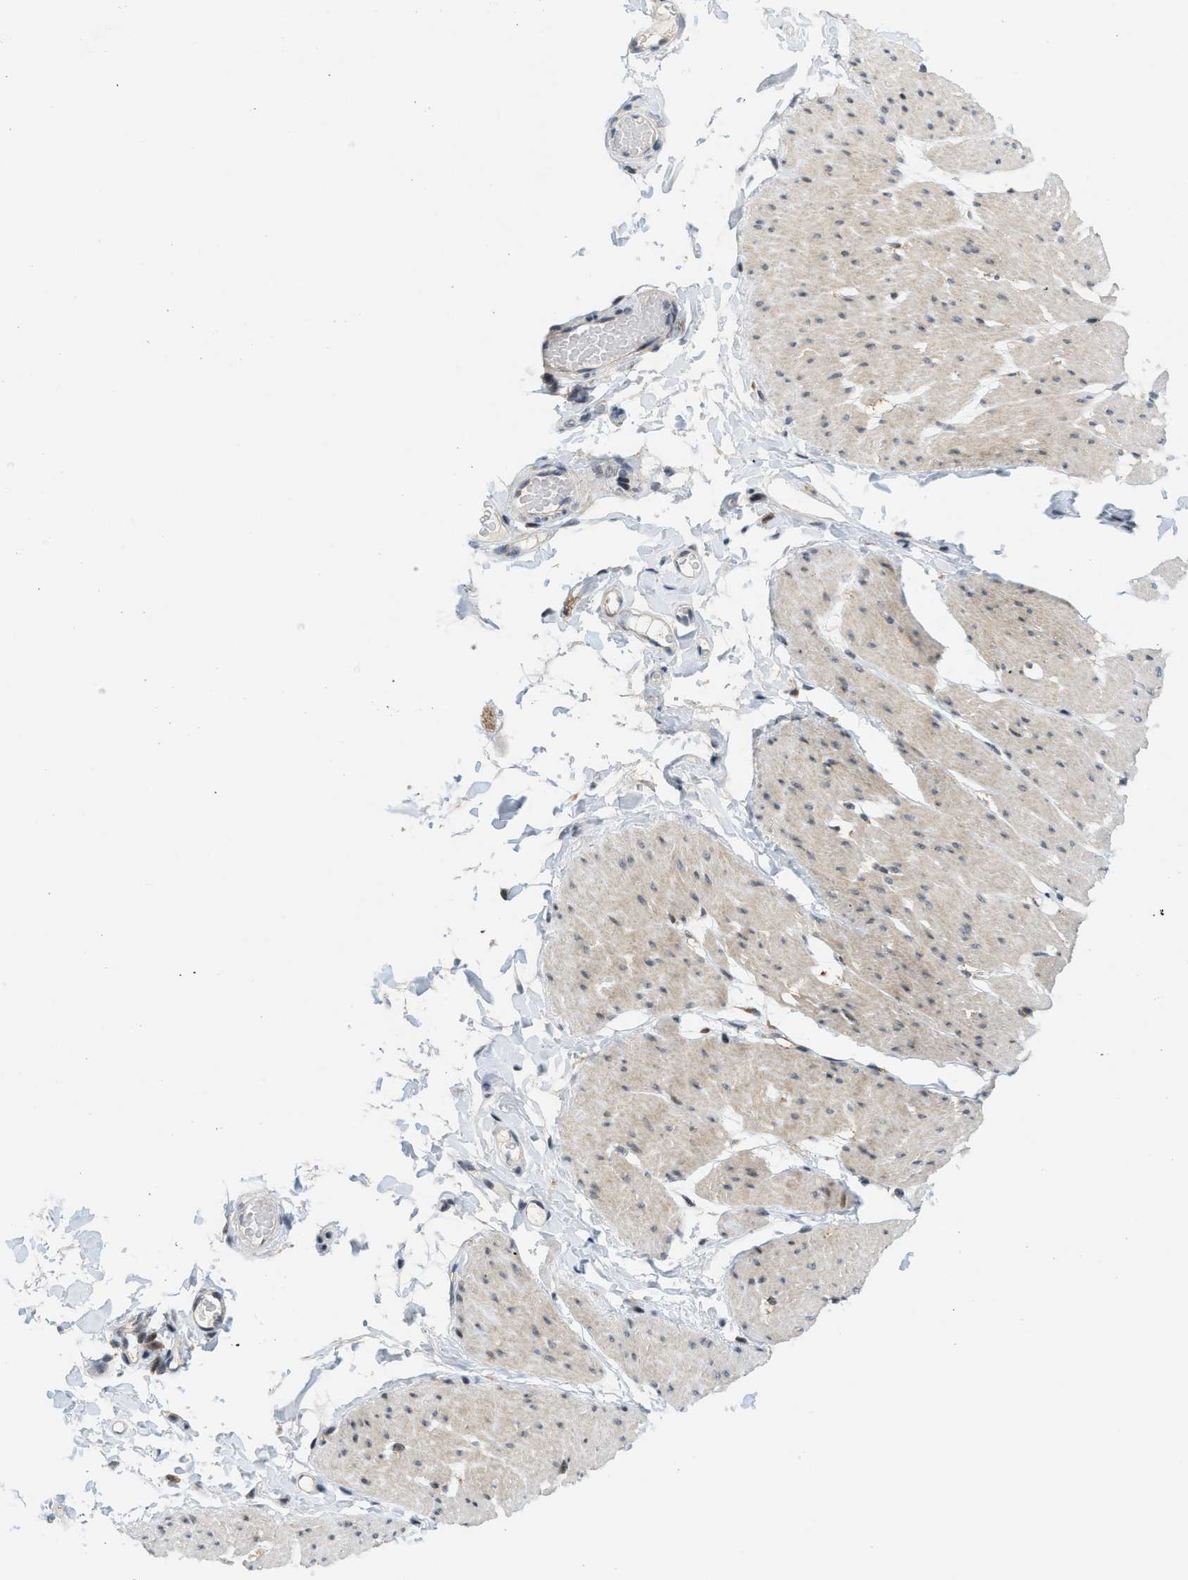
{"staining": {"intensity": "moderate", "quantity": "25%-75%", "location": "nuclear"}, "tissue": "smooth muscle", "cell_type": "Smooth muscle cells", "image_type": "normal", "snomed": [{"axis": "morphology", "description": "Normal tissue, NOS"}, {"axis": "topography", "description": "Smooth muscle"}, {"axis": "topography", "description": "Colon"}], "caption": "Immunohistochemical staining of normal smooth muscle shows medium levels of moderate nuclear staining in about 25%-75% of smooth muscle cells. Nuclei are stained in blue.", "gene": "ING1", "patient": {"sex": "male", "age": 67}}